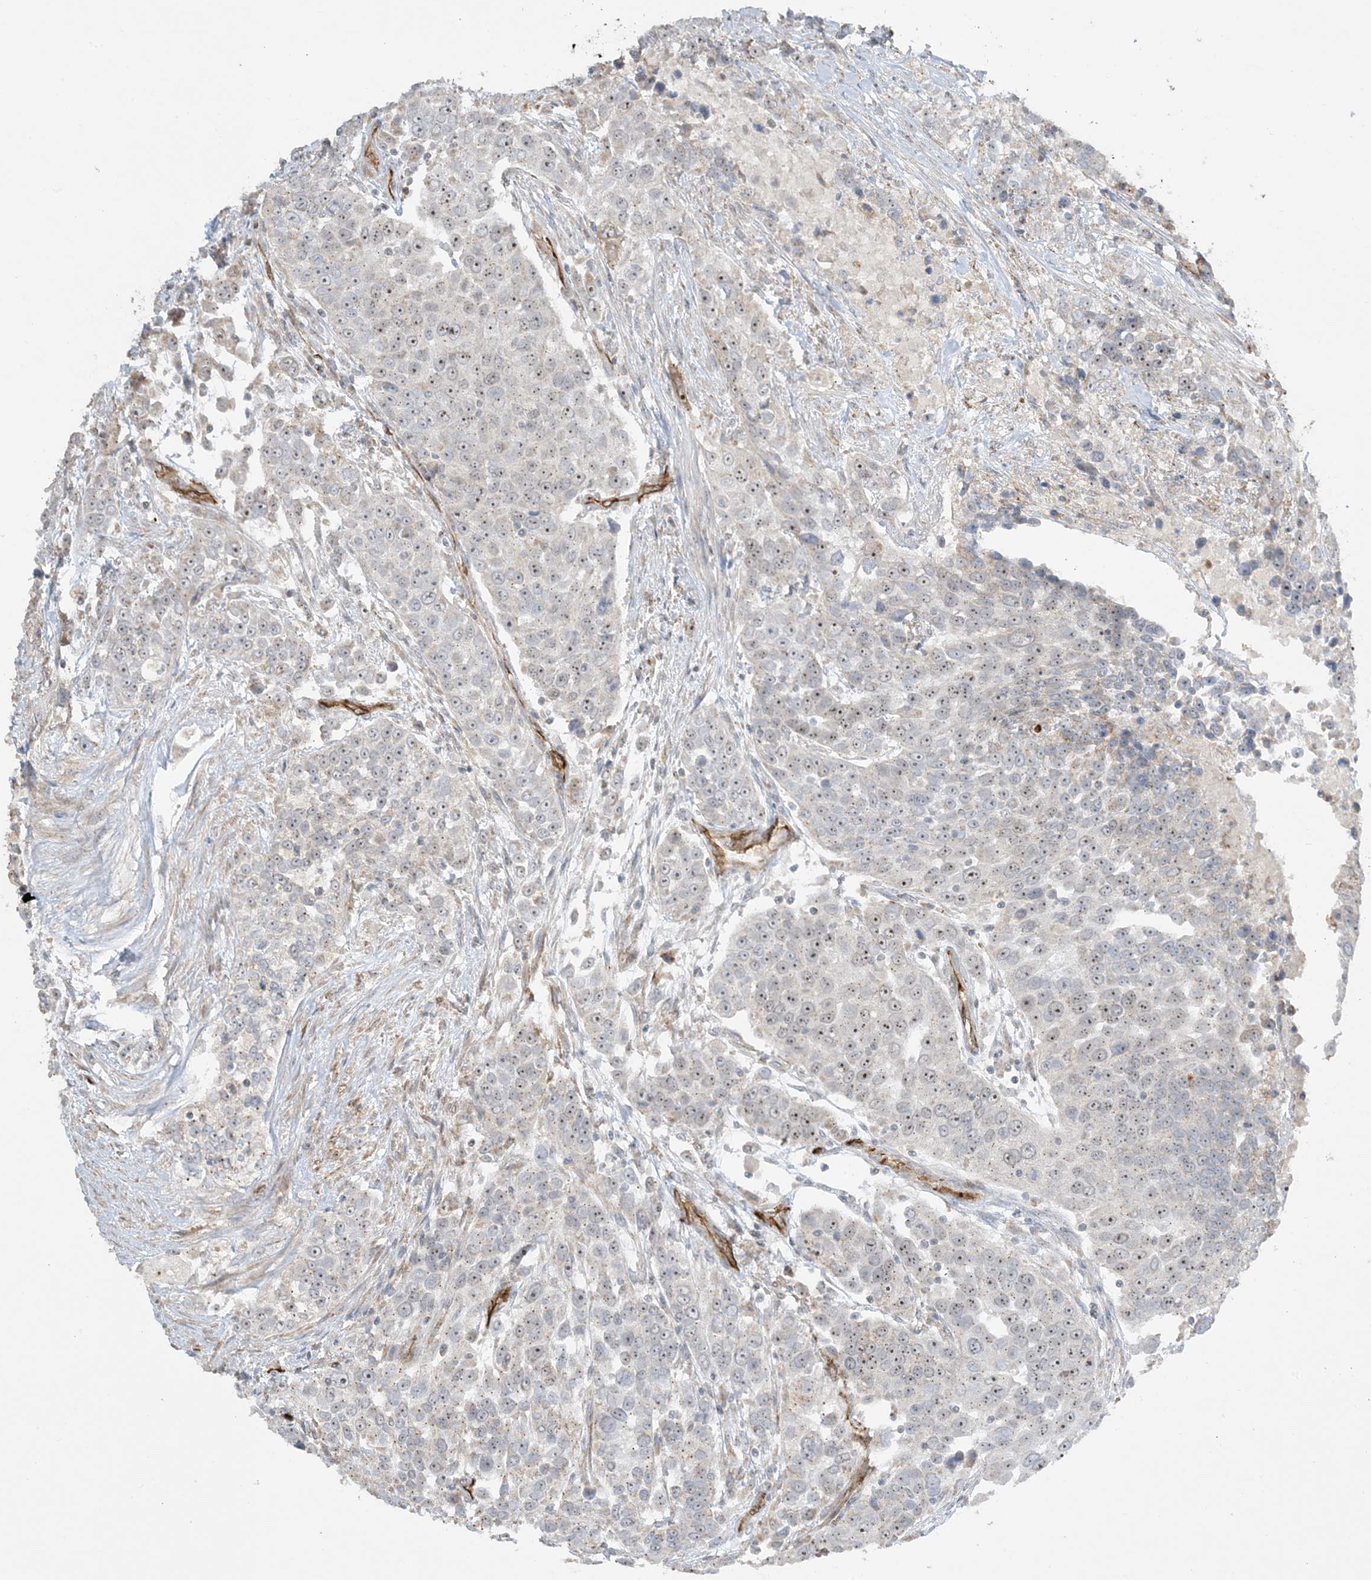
{"staining": {"intensity": "weak", "quantity": ">75%", "location": "nuclear"}, "tissue": "urothelial cancer", "cell_type": "Tumor cells", "image_type": "cancer", "snomed": [{"axis": "morphology", "description": "Urothelial carcinoma, High grade"}, {"axis": "topography", "description": "Urinary bladder"}], "caption": "Urothelial carcinoma (high-grade) was stained to show a protein in brown. There is low levels of weak nuclear expression in about >75% of tumor cells.", "gene": "AGA", "patient": {"sex": "female", "age": 80}}